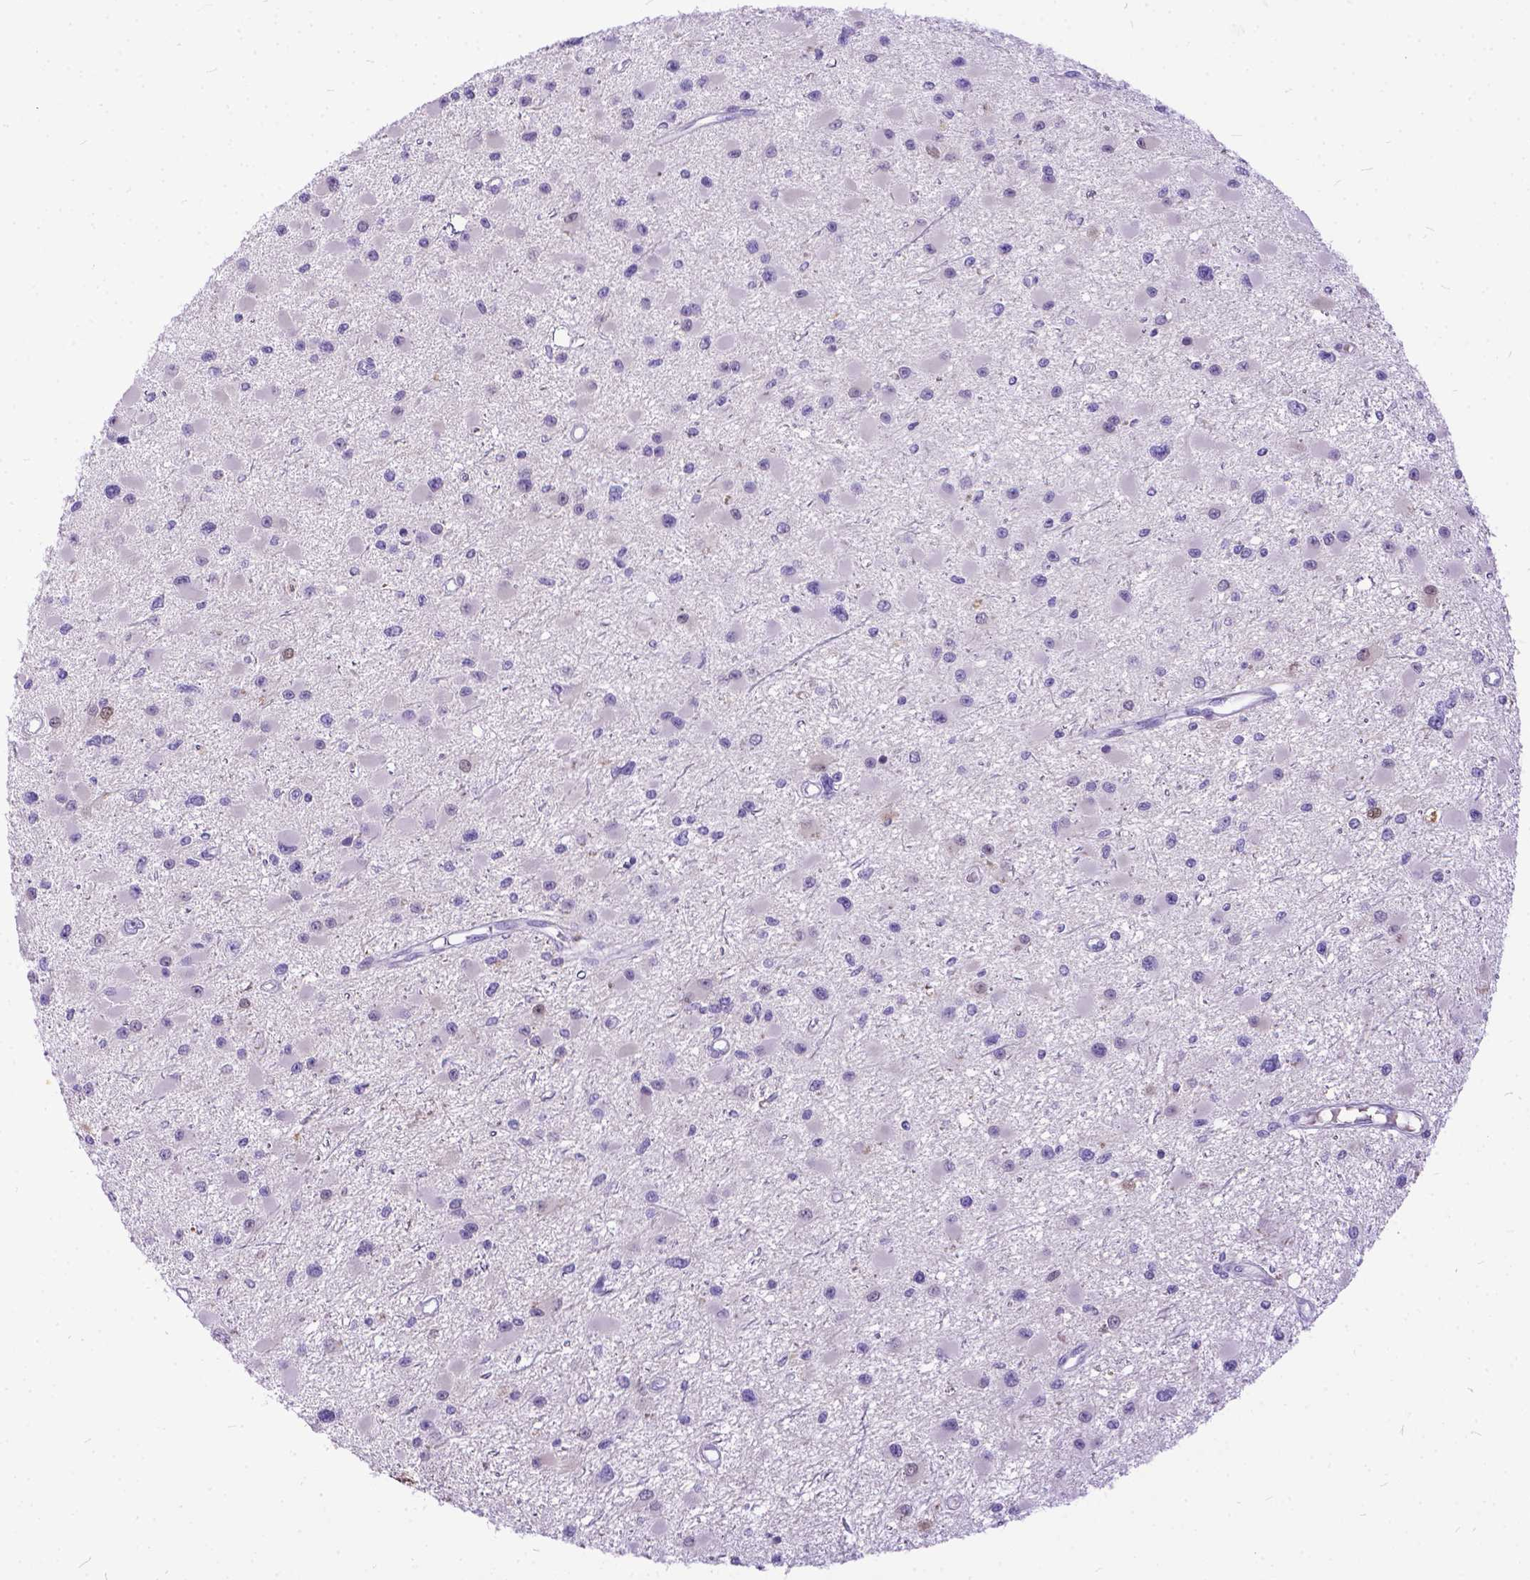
{"staining": {"intensity": "weak", "quantity": "<25%", "location": "nuclear"}, "tissue": "glioma", "cell_type": "Tumor cells", "image_type": "cancer", "snomed": [{"axis": "morphology", "description": "Glioma, malignant, High grade"}, {"axis": "topography", "description": "Brain"}], "caption": "The image demonstrates no significant positivity in tumor cells of malignant high-grade glioma.", "gene": "TMEM169", "patient": {"sex": "male", "age": 54}}